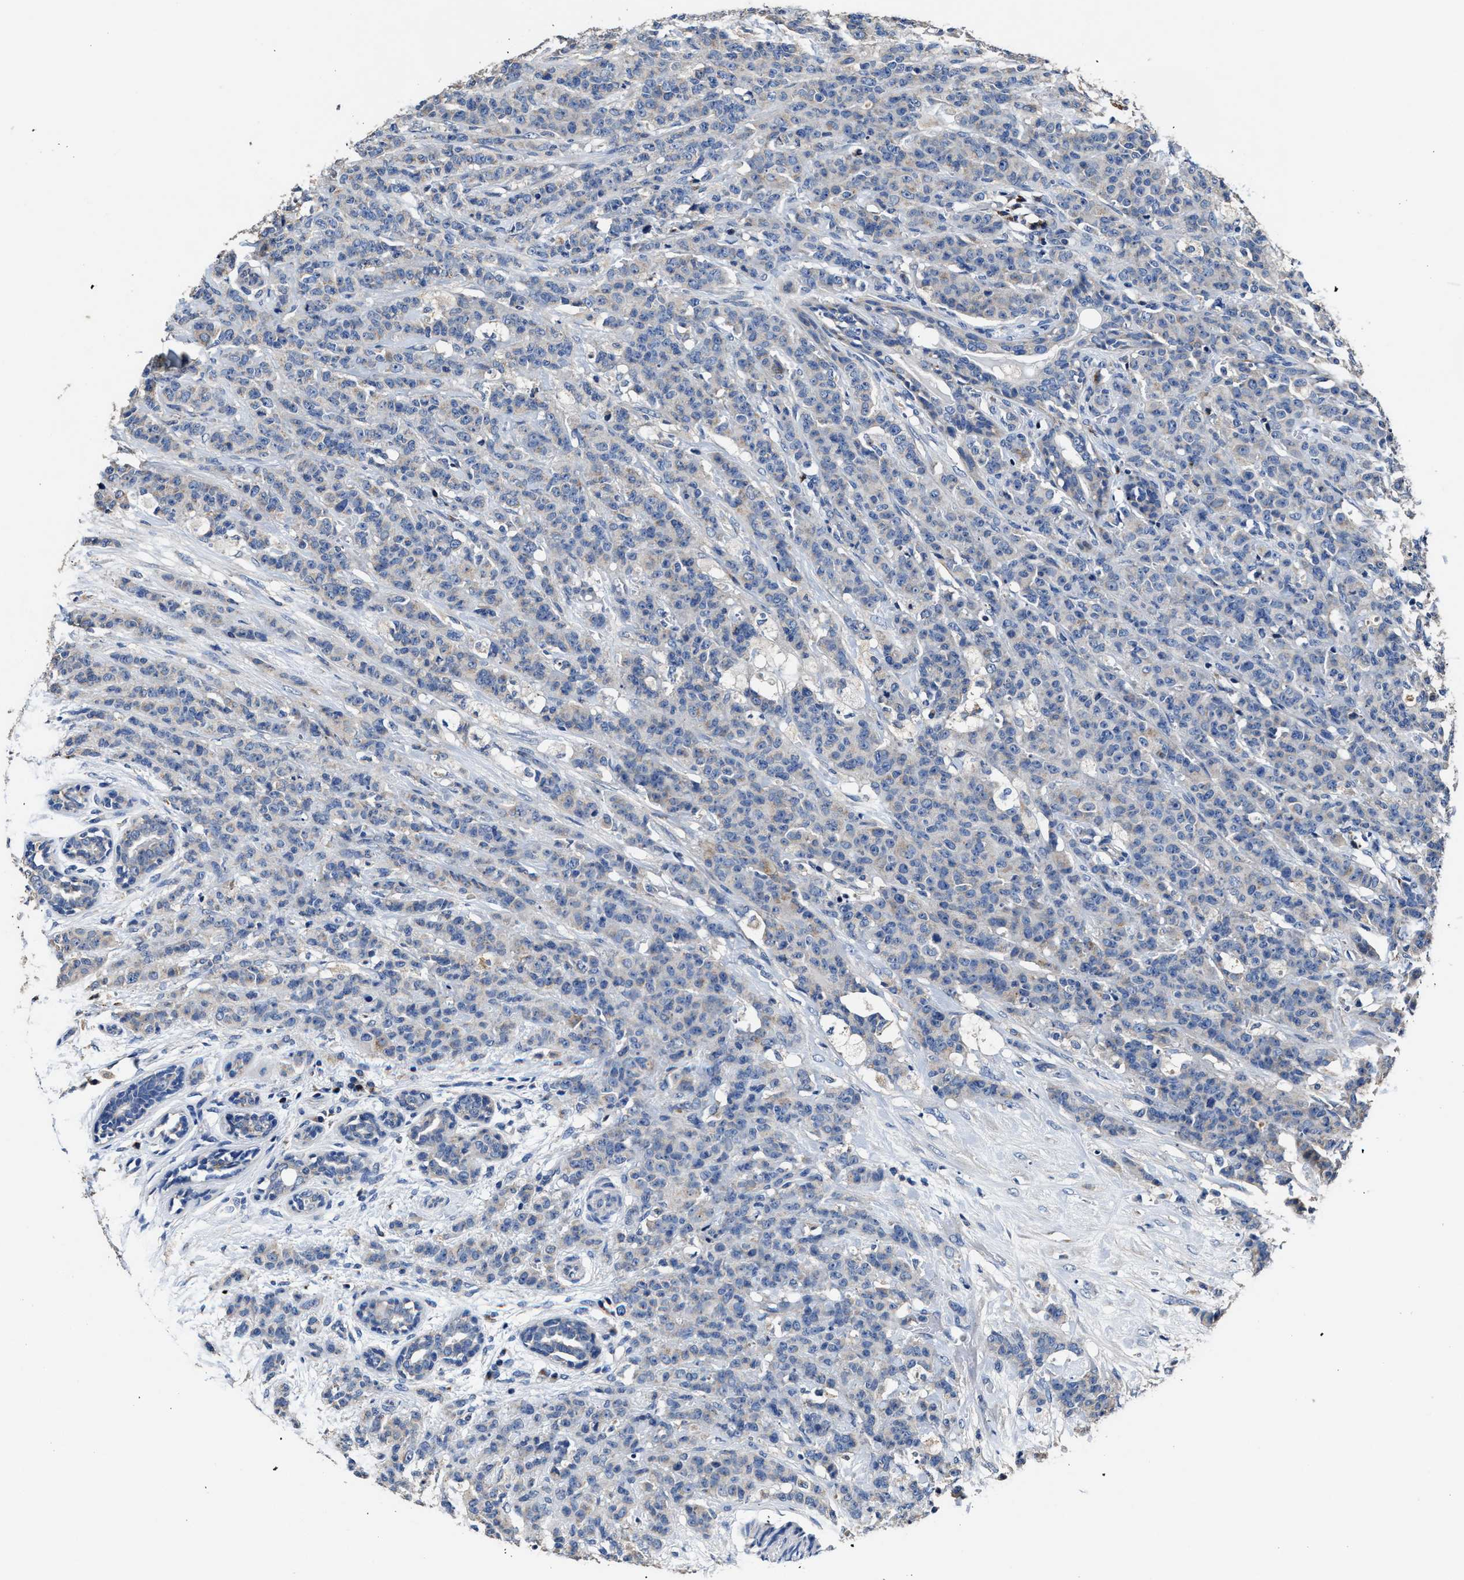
{"staining": {"intensity": "negative", "quantity": "none", "location": "none"}, "tissue": "breast cancer", "cell_type": "Tumor cells", "image_type": "cancer", "snomed": [{"axis": "morphology", "description": "Normal tissue, NOS"}, {"axis": "morphology", "description": "Duct carcinoma"}, {"axis": "topography", "description": "Breast"}], "caption": "The IHC micrograph has no significant expression in tumor cells of breast cancer tissue. The staining was performed using DAB to visualize the protein expression in brown, while the nuclei were stained in blue with hematoxylin (Magnification: 20x).", "gene": "UBR4", "patient": {"sex": "female", "age": 40}}